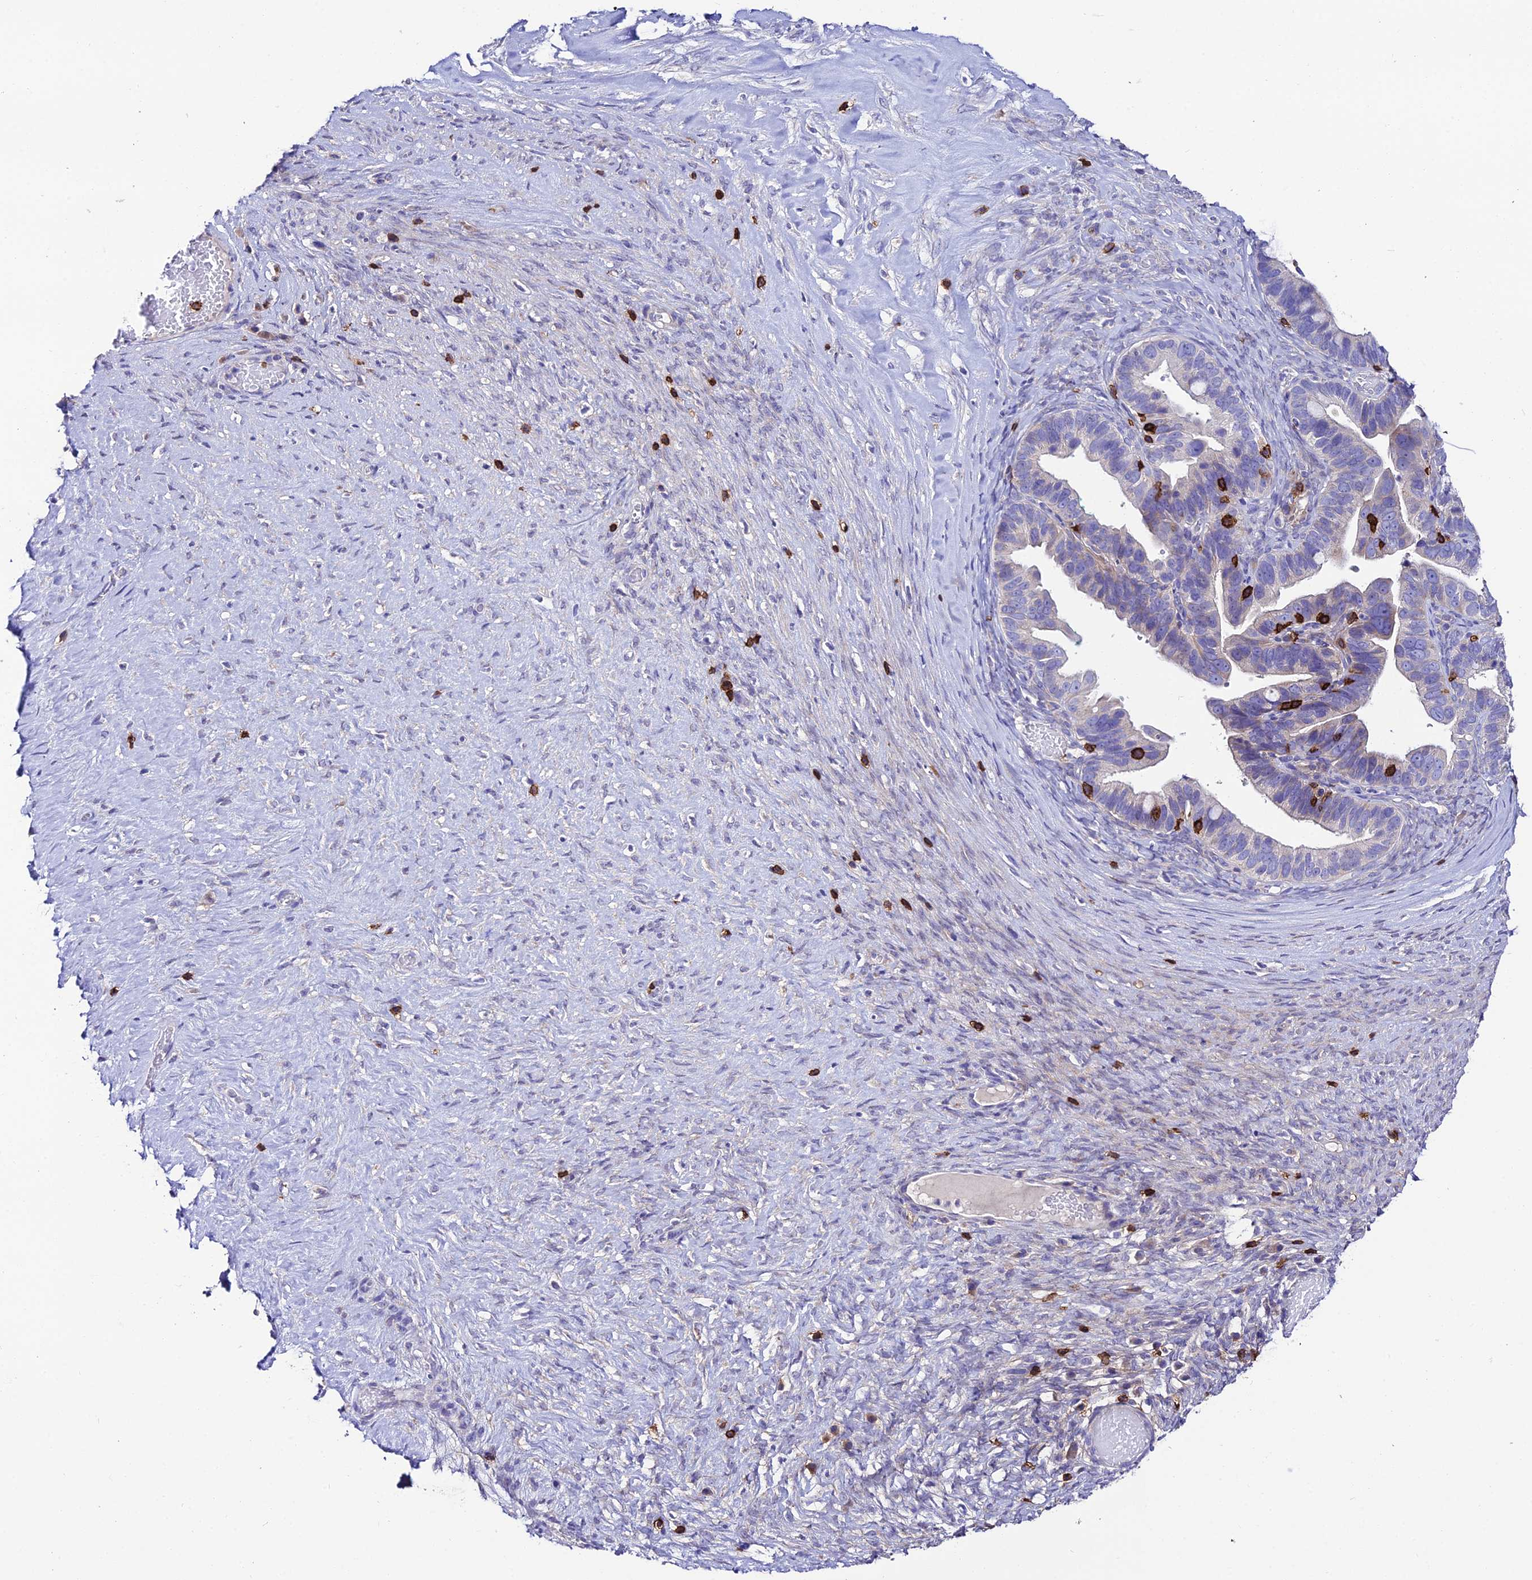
{"staining": {"intensity": "negative", "quantity": "none", "location": "none"}, "tissue": "ovarian cancer", "cell_type": "Tumor cells", "image_type": "cancer", "snomed": [{"axis": "morphology", "description": "Cystadenocarcinoma, serous, NOS"}, {"axis": "topography", "description": "Ovary"}], "caption": "This is a micrograph of immunohistochemistry staining of serous cystadenocarcinoma (ovarian), which shows no positivity in tumor cells.", "gene": "PTPRCAP", "patient": {"sex": "female", "age": 56}}